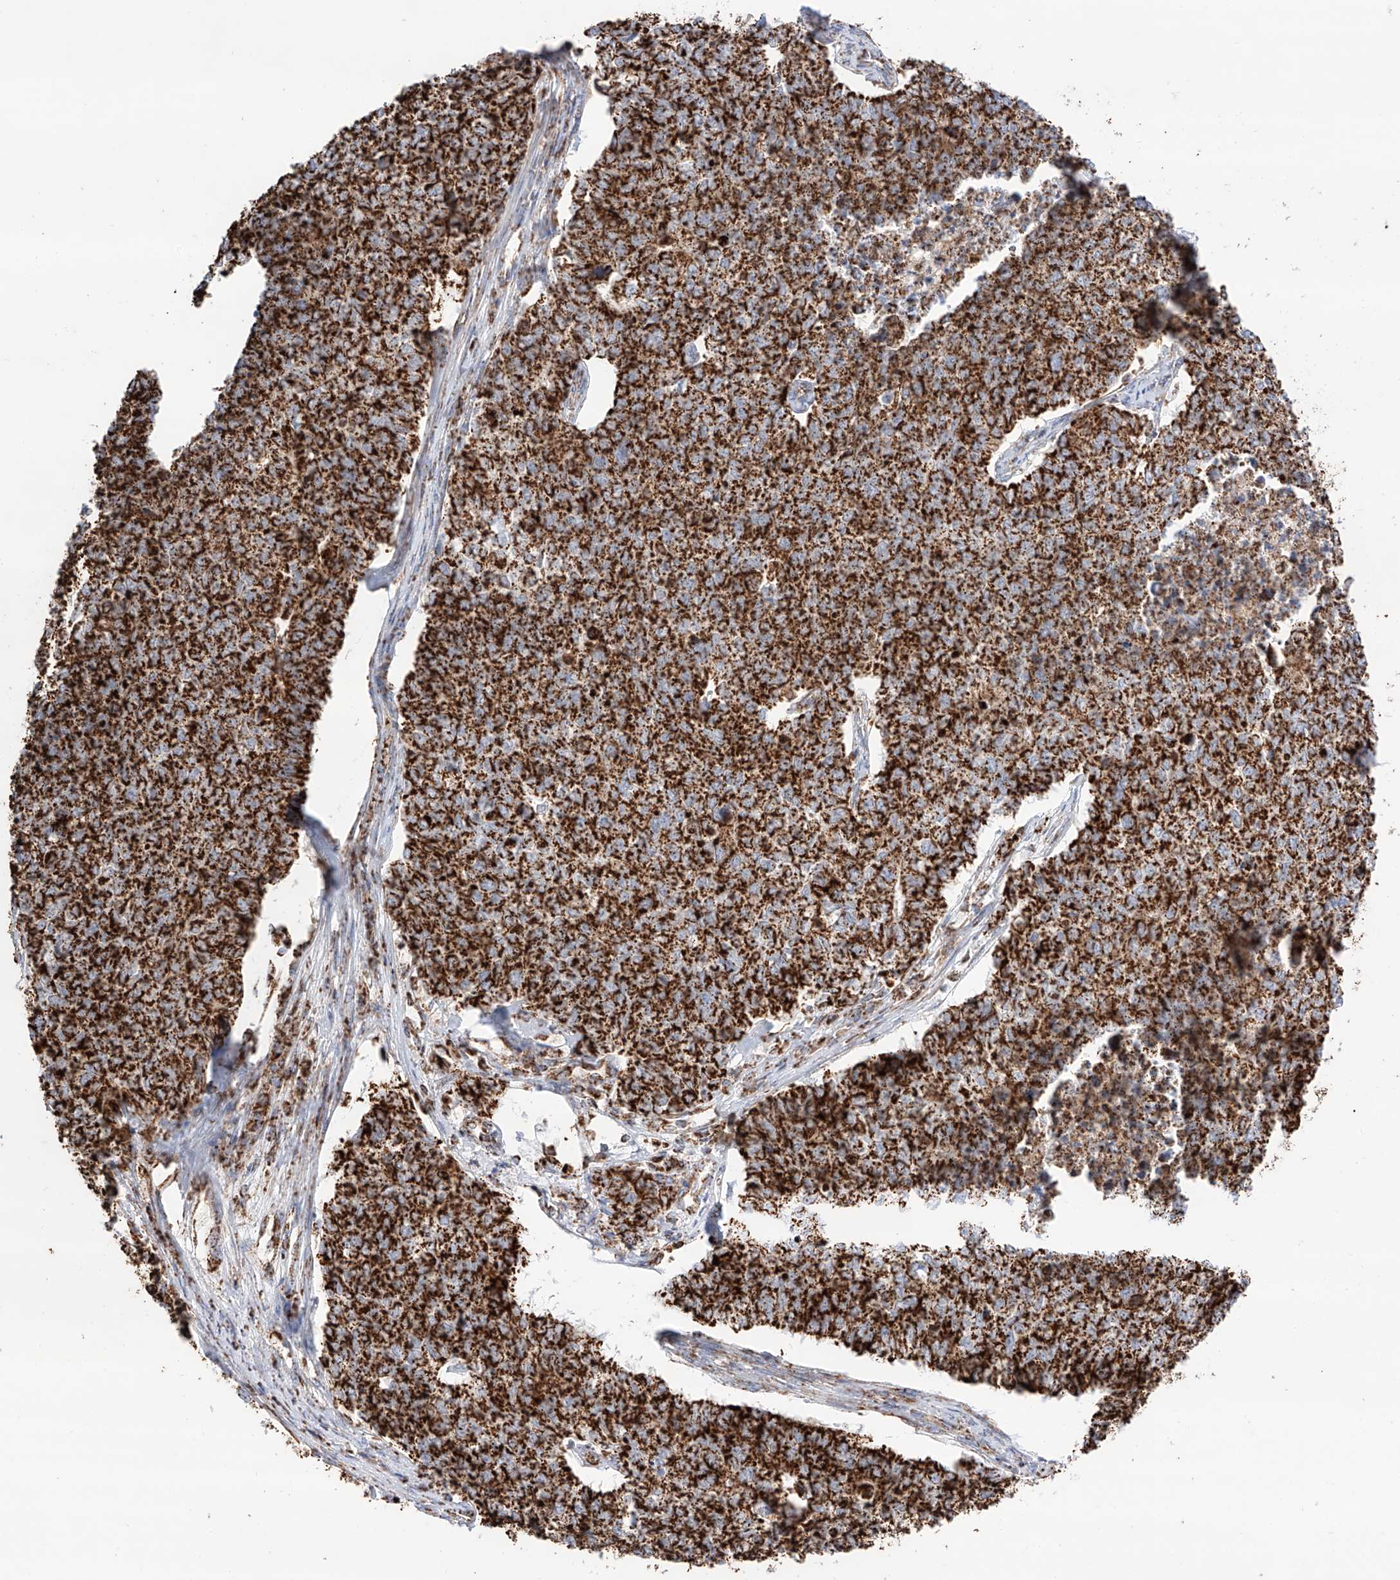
{"staining": {"intensity": "strong", "quantity": ">75%", "location": "cytoplasmic/membranous"}, "tissue": "cervical cancer", "cell_type": "Tumor cells", "image_type": "cancer", "snomed": [{"axis": "morphology", "description": "Squamous cell carcinoma, NOS"}, {"axis": "topography", "description": "Cervix"}], "caption": "High-power microscopy captured an immunohistochemistry image of cervical cancer, revealing strong cytoplasmic/membranous positivity in approximately >75% of tumor cells.", "gene": "TTC27", "patient": {"sex": "female", "age": 63}}